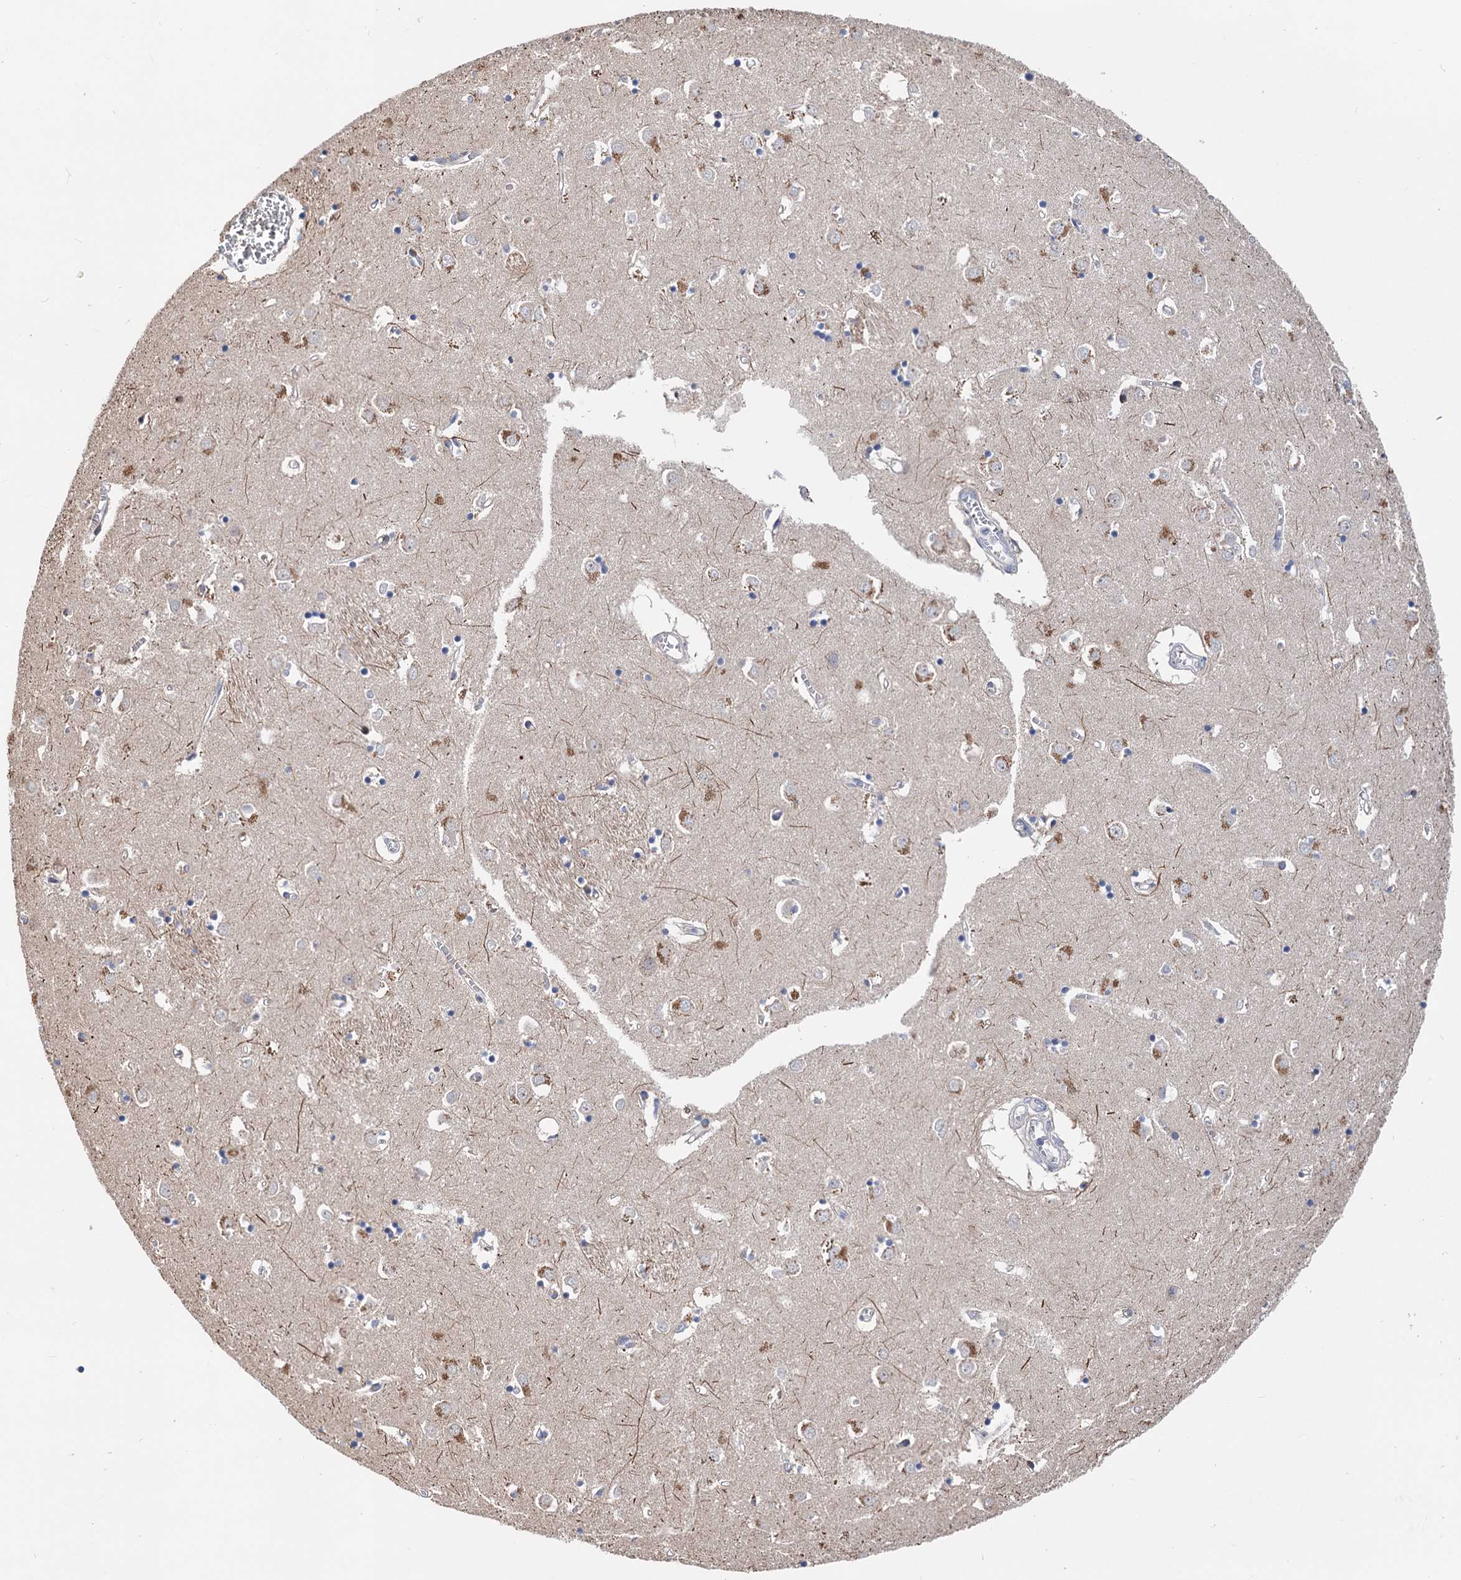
{"staining": {"intensity": "negative", "quantity": "none", "location": "none"}, "tissue": "caudate", "cell_type": "Glial cells", "image_type": "normal", "snomed": [{"axis": "morphology", "description": "Normal tissue, NOS"}, {"axis": "topography", "description": "Lateral ventricle wall"}], "caption": "DAB immunohistochemical staining of normal human caudate exhibits no significant expression in glial cells.", "gene": "UBR1", "patient": {"sex": "male", "age": 70}}